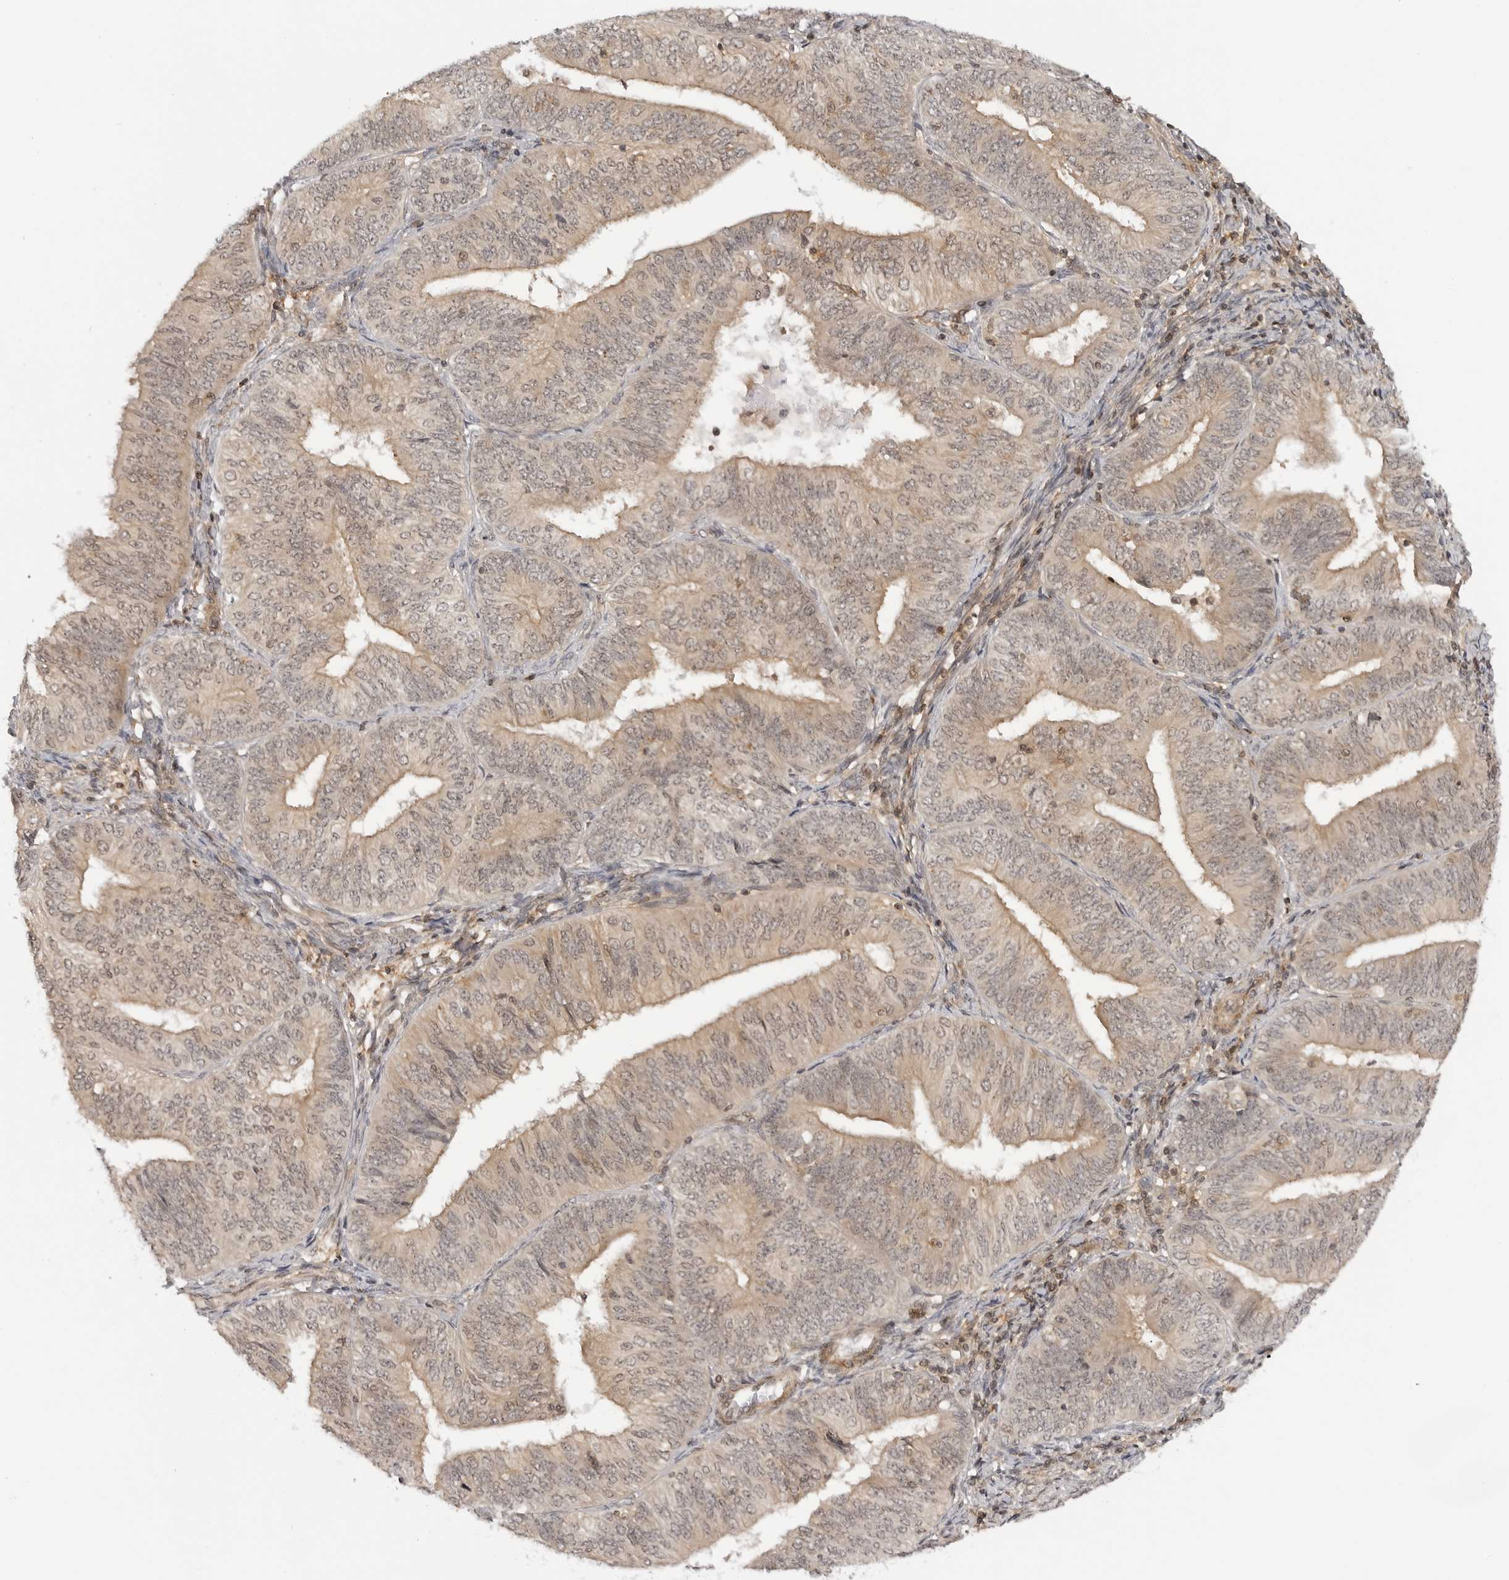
{"staining": {"intensity": "weak", "quantity": ">75%", "location": "cytoplasmic/membranous,nuclear"}, "tissue": "endometrial cancer", "cell_type": "Tumor cells", "image_type": "cancer", "snomed": [{"axis": "morphology", "description": "Adenocarcinoma, NOS"}, {"axis": "topography", "description": "Endometrium"}], "caption": "Immunohistochemical staining of human endometrial cancer (adenocarcinoma) exhibits weak cytoplasmic/membranous and nuclear protein expression in about >75% of tumor cells.", "gene": "MAP2K5", "patient": {"sex": "female", "age": 58}}